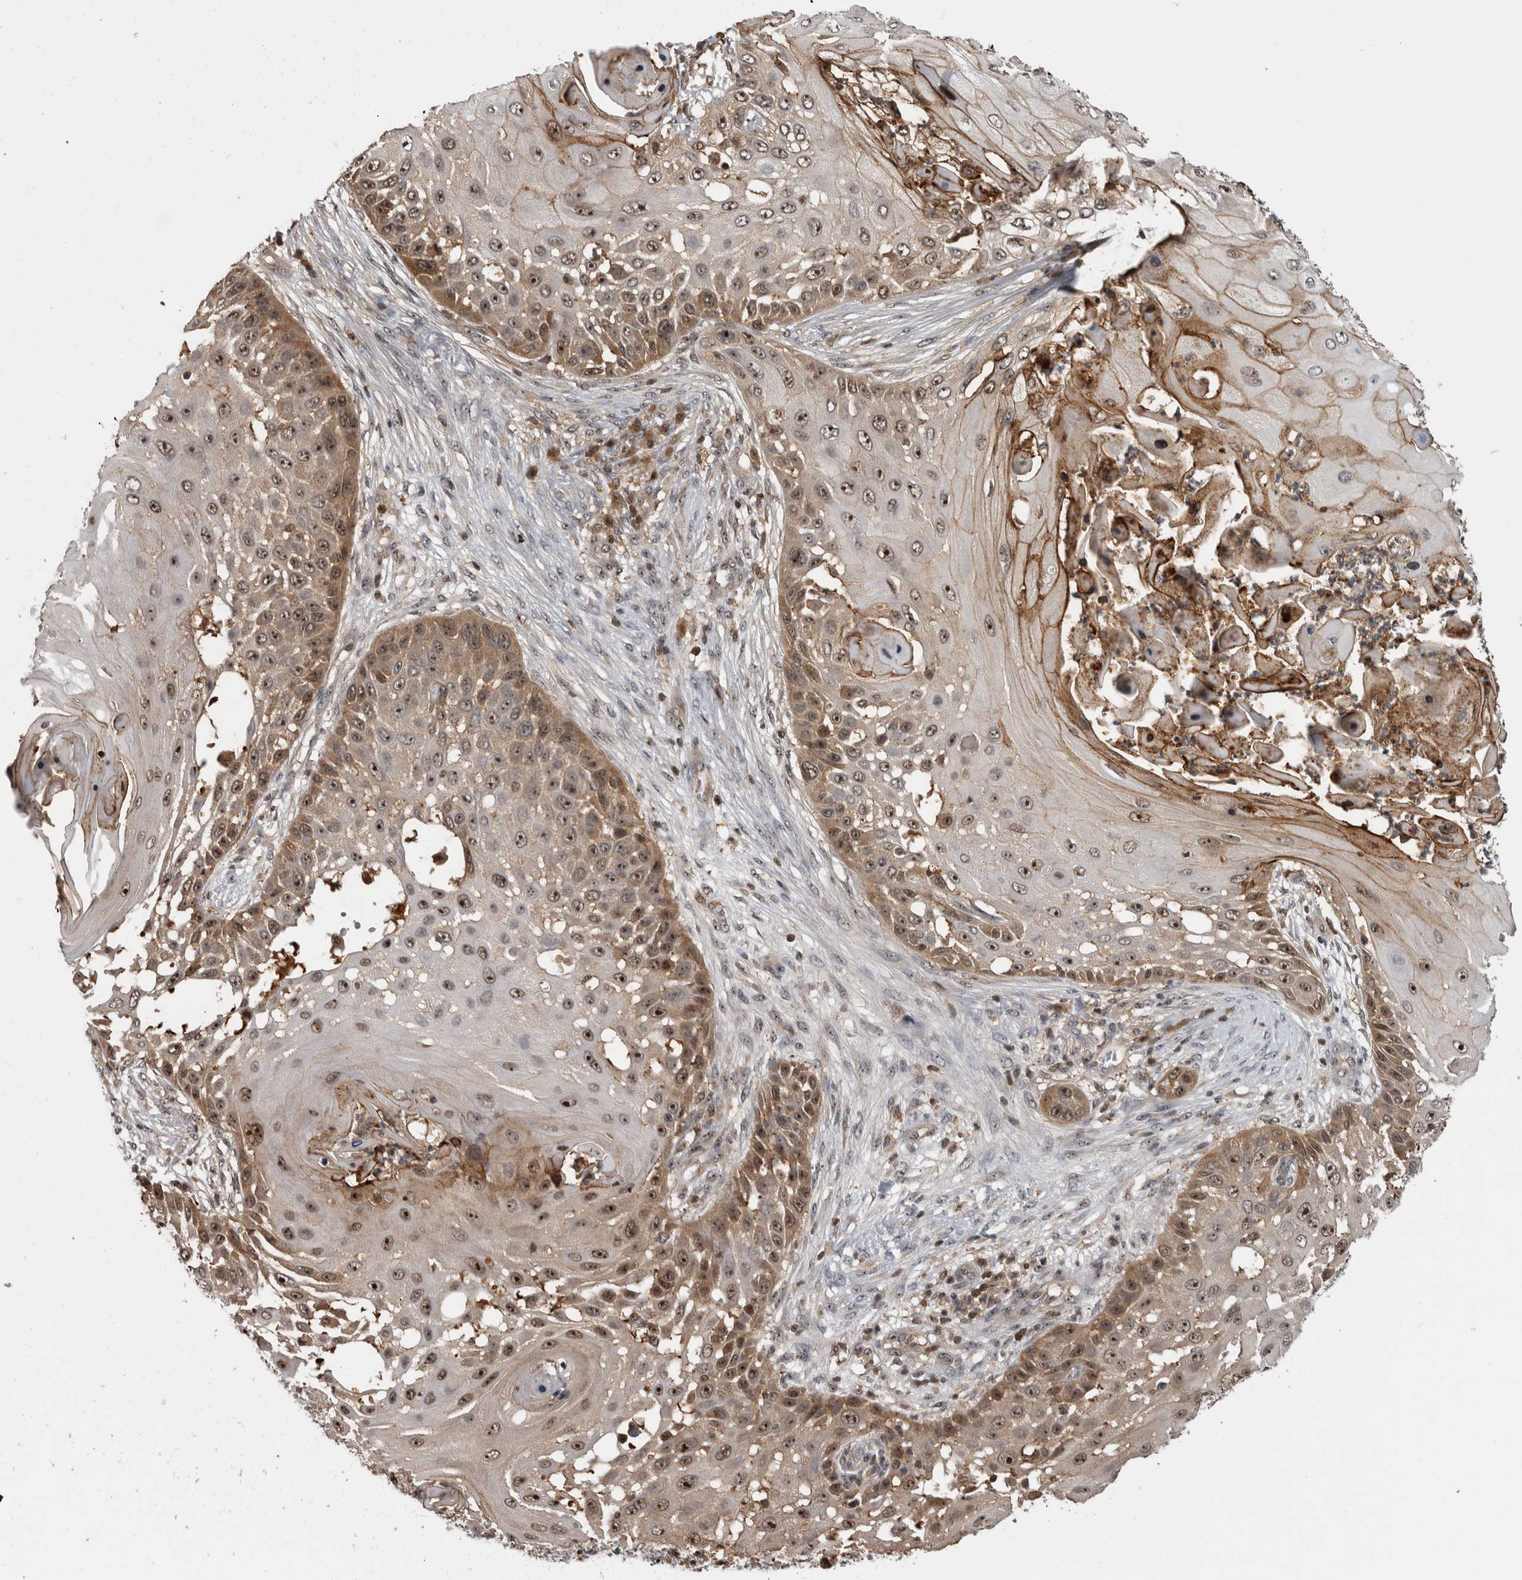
{"staining": {"intensity": "strong", "quantity": ">75%", "location": "cytoplasmic/membranous,nuclear"}, "tissue": "skin cancer", "cell_type": "Tumor cells", "image_type": "cancer", "snomed": [{"axis": "morphology", "description": "Squamous cell carcinoma, NOS"}, {"axis": "topography", "description": "Skin"}], "caption": "Squamous cell carcinoma (skin) stained with a brown dye displays strong cytoplasmic/membranous and nuclear positive staining in about >75% of tumor cells.", "gene": "TDRD7", "patient": {"sex": "female", "age": 44}}